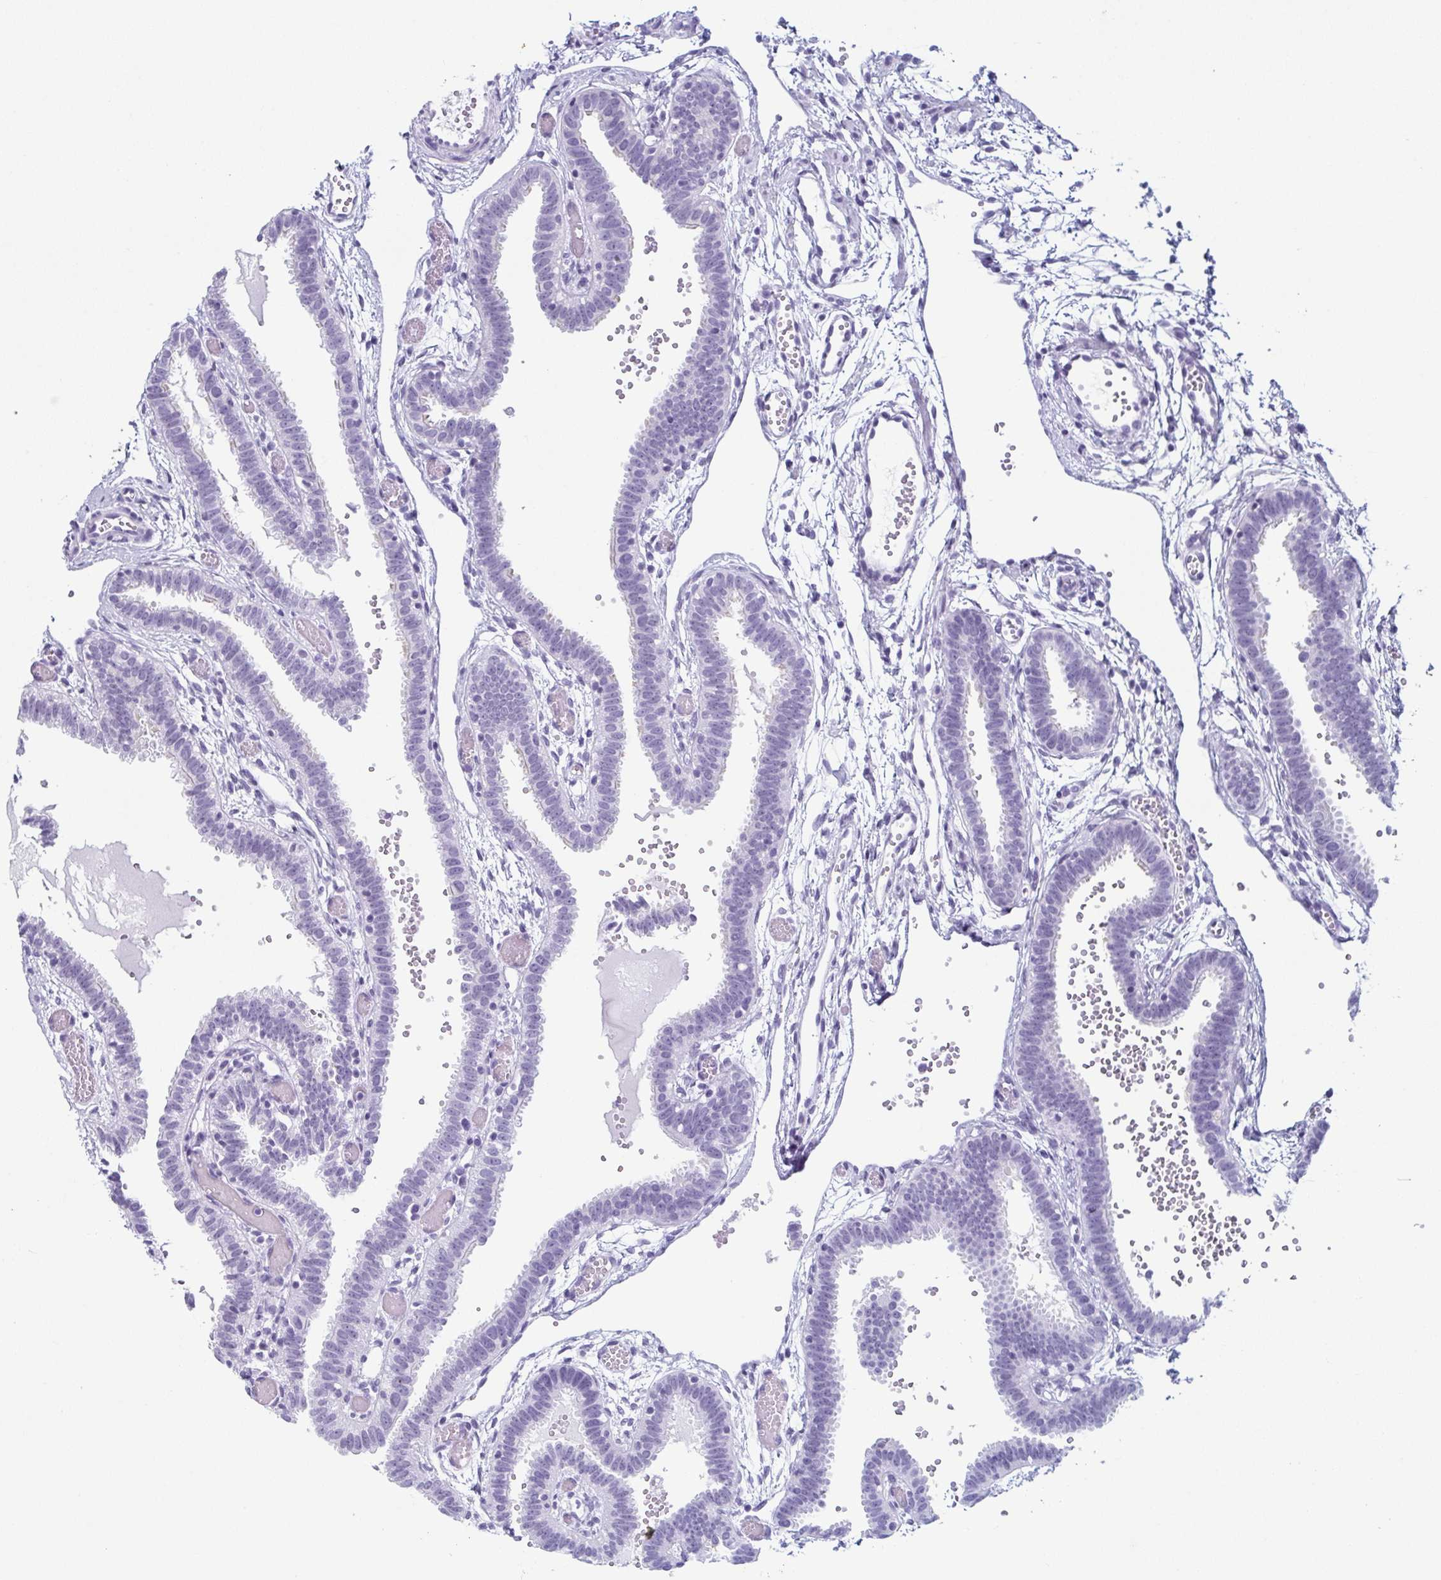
{"staining": {"intensity": "strong", "quantity": "<25%", "location": "cytoplasmic/membranous"}, "tissue": "fallopian tube", "cell_type": "Glandular cells", "image_type": "normal", "snomed": [{"axis": "morphology", "description": "Normal tissue, NOS"}, {"axis": "topography", "description": "Fallopian tube"}], "caption": "High-magnification brightfield microscopy of benign fallopian tube stained with DAB (brown) and counterstained with hematoxylin (blue). glandular cells exhibit strong cytoplasmic/membranous positivity is seen in approximately<25% of cells. Using DAB (3,3'-diaminobenzidine) (brown) and hematoxylin (blue) stains, captured at high magnification using brightfield microscopy.", "gene": "ENKUR", "patient": {"sex": "female", "age": 37}}